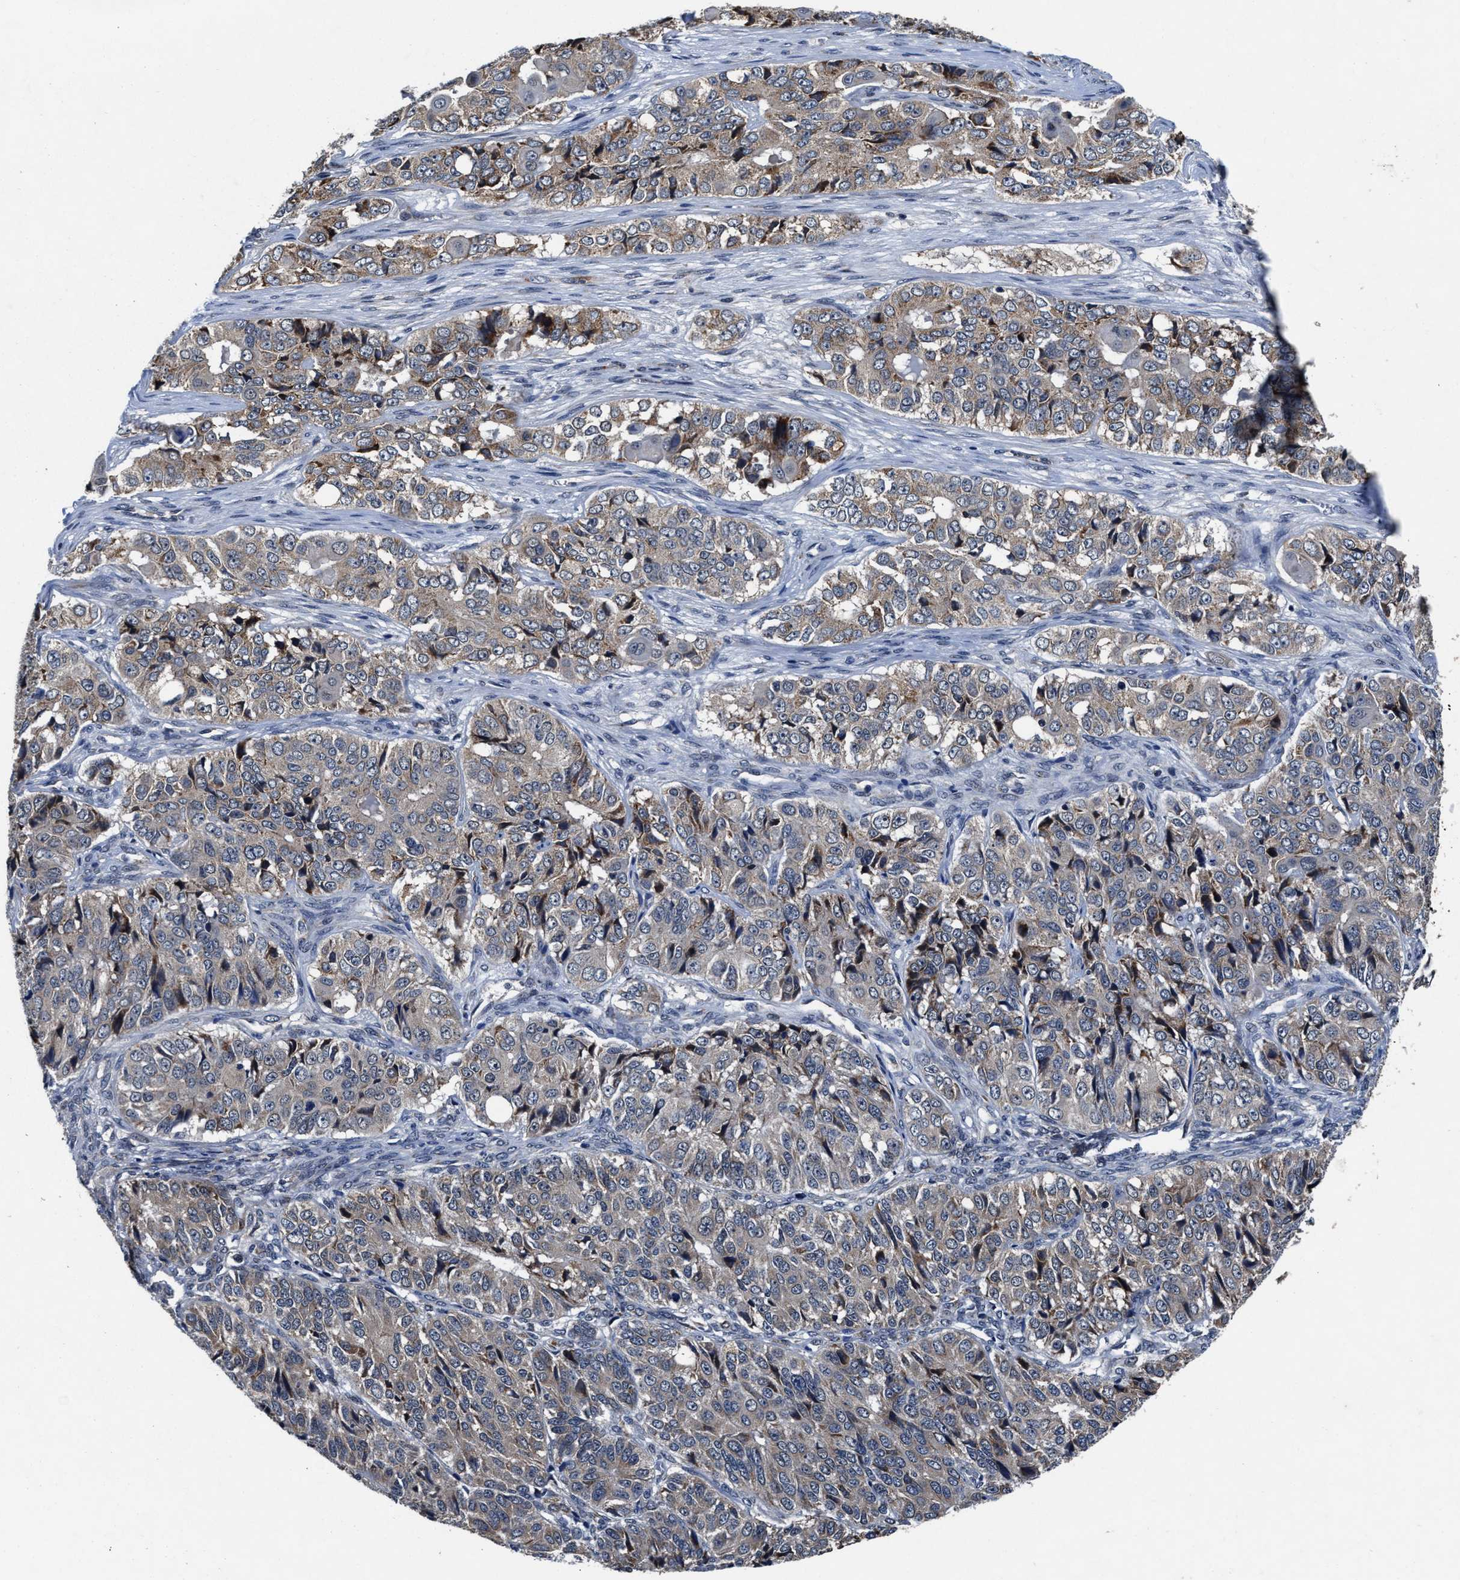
{"staining": {"intensity": "weak", "quantity": "25%-75%", "location": "cytoplasmic/membranous"}, "tissue": "ovarian cancer", "cell_type": "Tumor cells", "image_type": "cancer", "snomed": [{"axis": "morphology", "description": "Carcinoma, endometroid"}, {"axis": "topography", "description": "Ovary"}], "caption": "IHC histopathology image of neoplastic tissue: human endometroid carcinoma (ovarian) stained using immunohistochemistry (IHC) displays low levels of weak protein expression localized specifically in the cytoplasmic/membranous of tumor cells, appearing as a cytoplasmic/membranous brown color.", "gene": "TMEM53", "patient": {"sex": "female", "age": 51}}